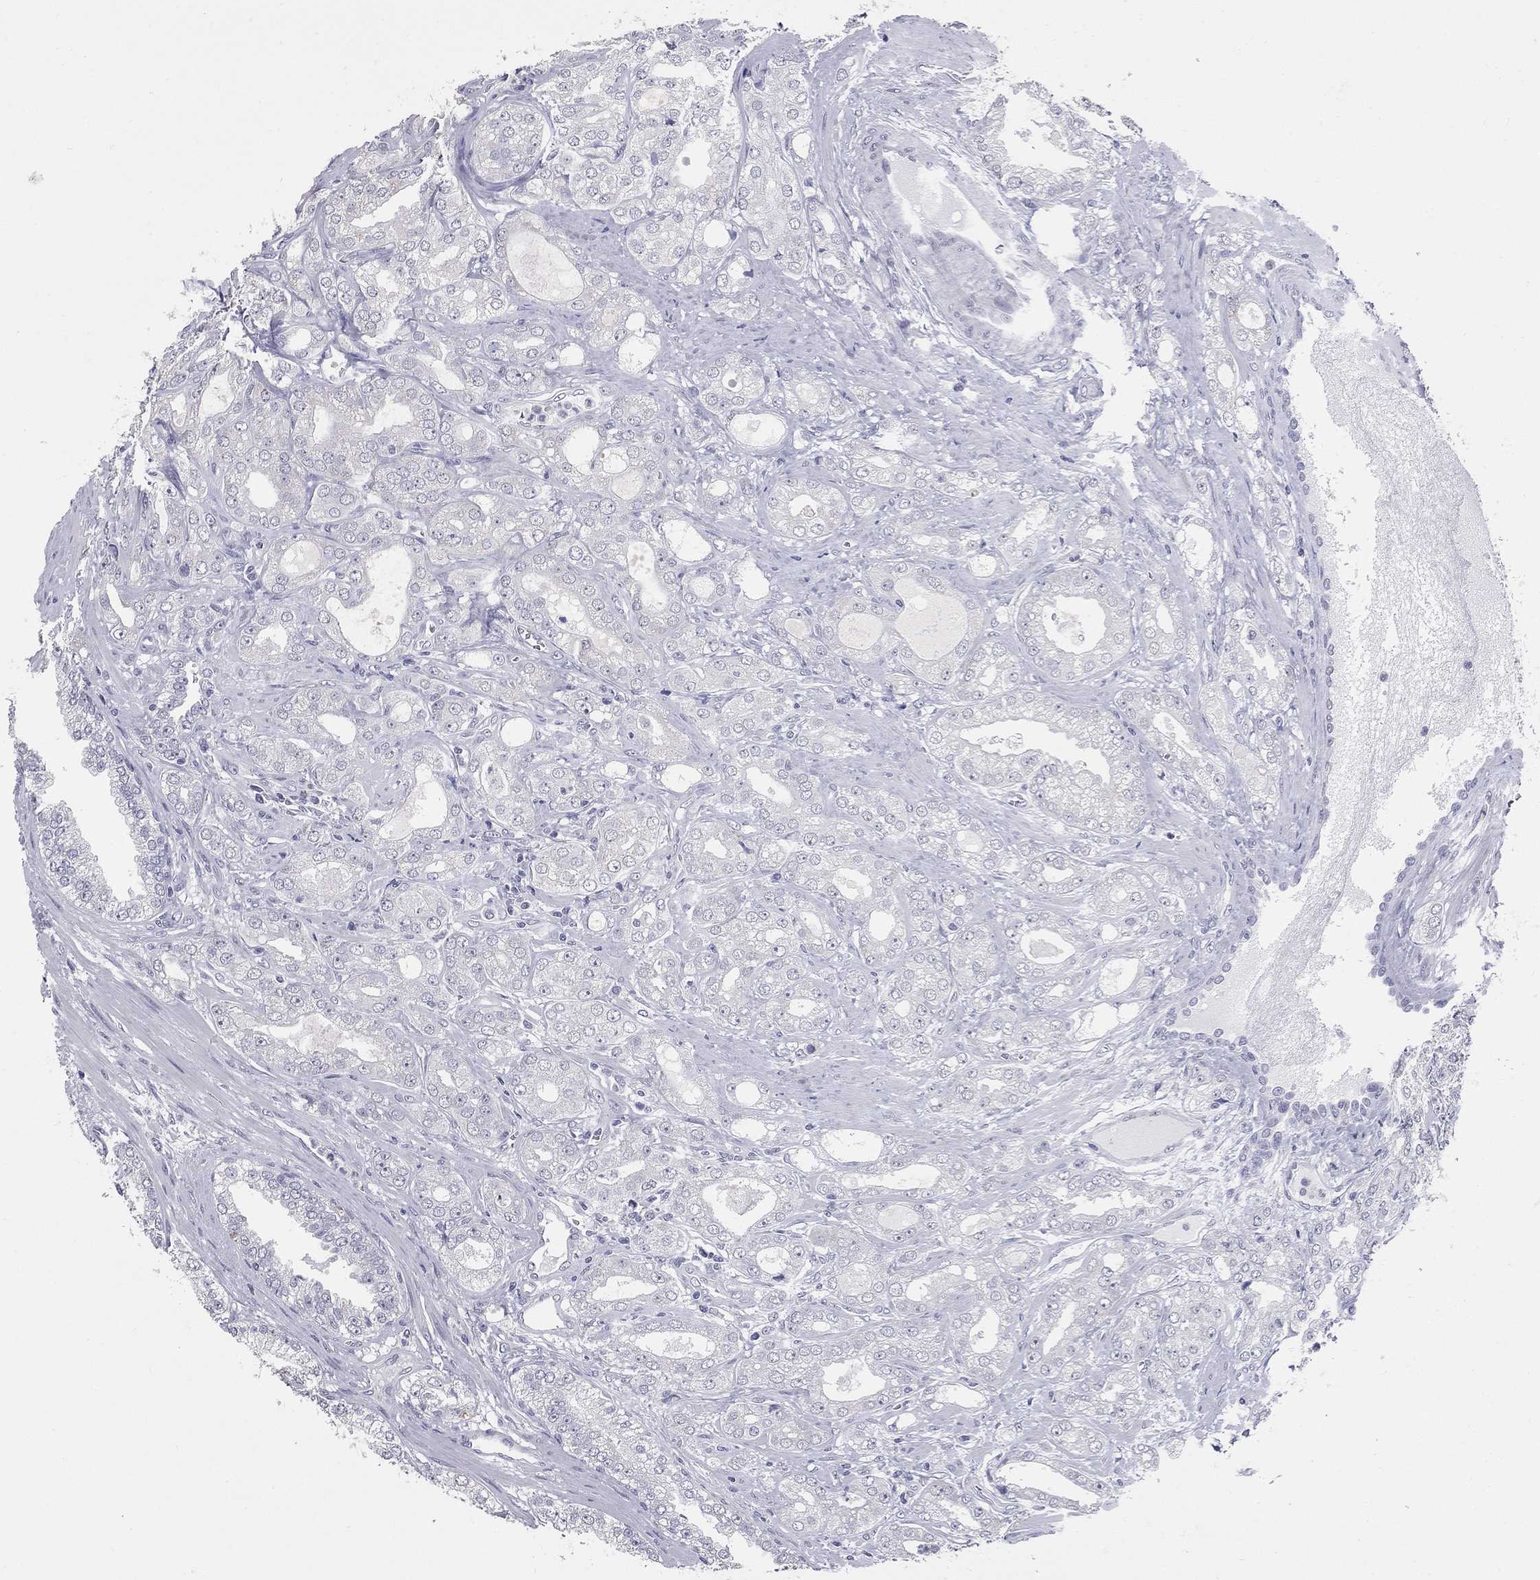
{"staining": {"intensity": "negative", "quantity": "none", "location": "none"}, "tissue": "prostate cancer", "cell_type": "Tumor cells", "image_type": "cancer", "snomed": [{"axis": "morphology", "description": "Adenocarcinoma, NOS"}, {"axis": "morphology", "description": "Adenocarcinoma, High grade"}, {"axis": "topography", "description": "Prostate"}], "caption": "DAB (3,3'-diaminobenzidine) immunohistochemical staining of human prostate cancer exhibits no significant positivity in tumor cells. The staining was performed using DAB (3,3'-diaminobenzidine) to visualize the protein expression in brown, while the nuclei were stained in blue with hematoxylin (Magnification: 20x).", "gene": "SHOC2", "patient": {"sex": "male", "age": 70}}